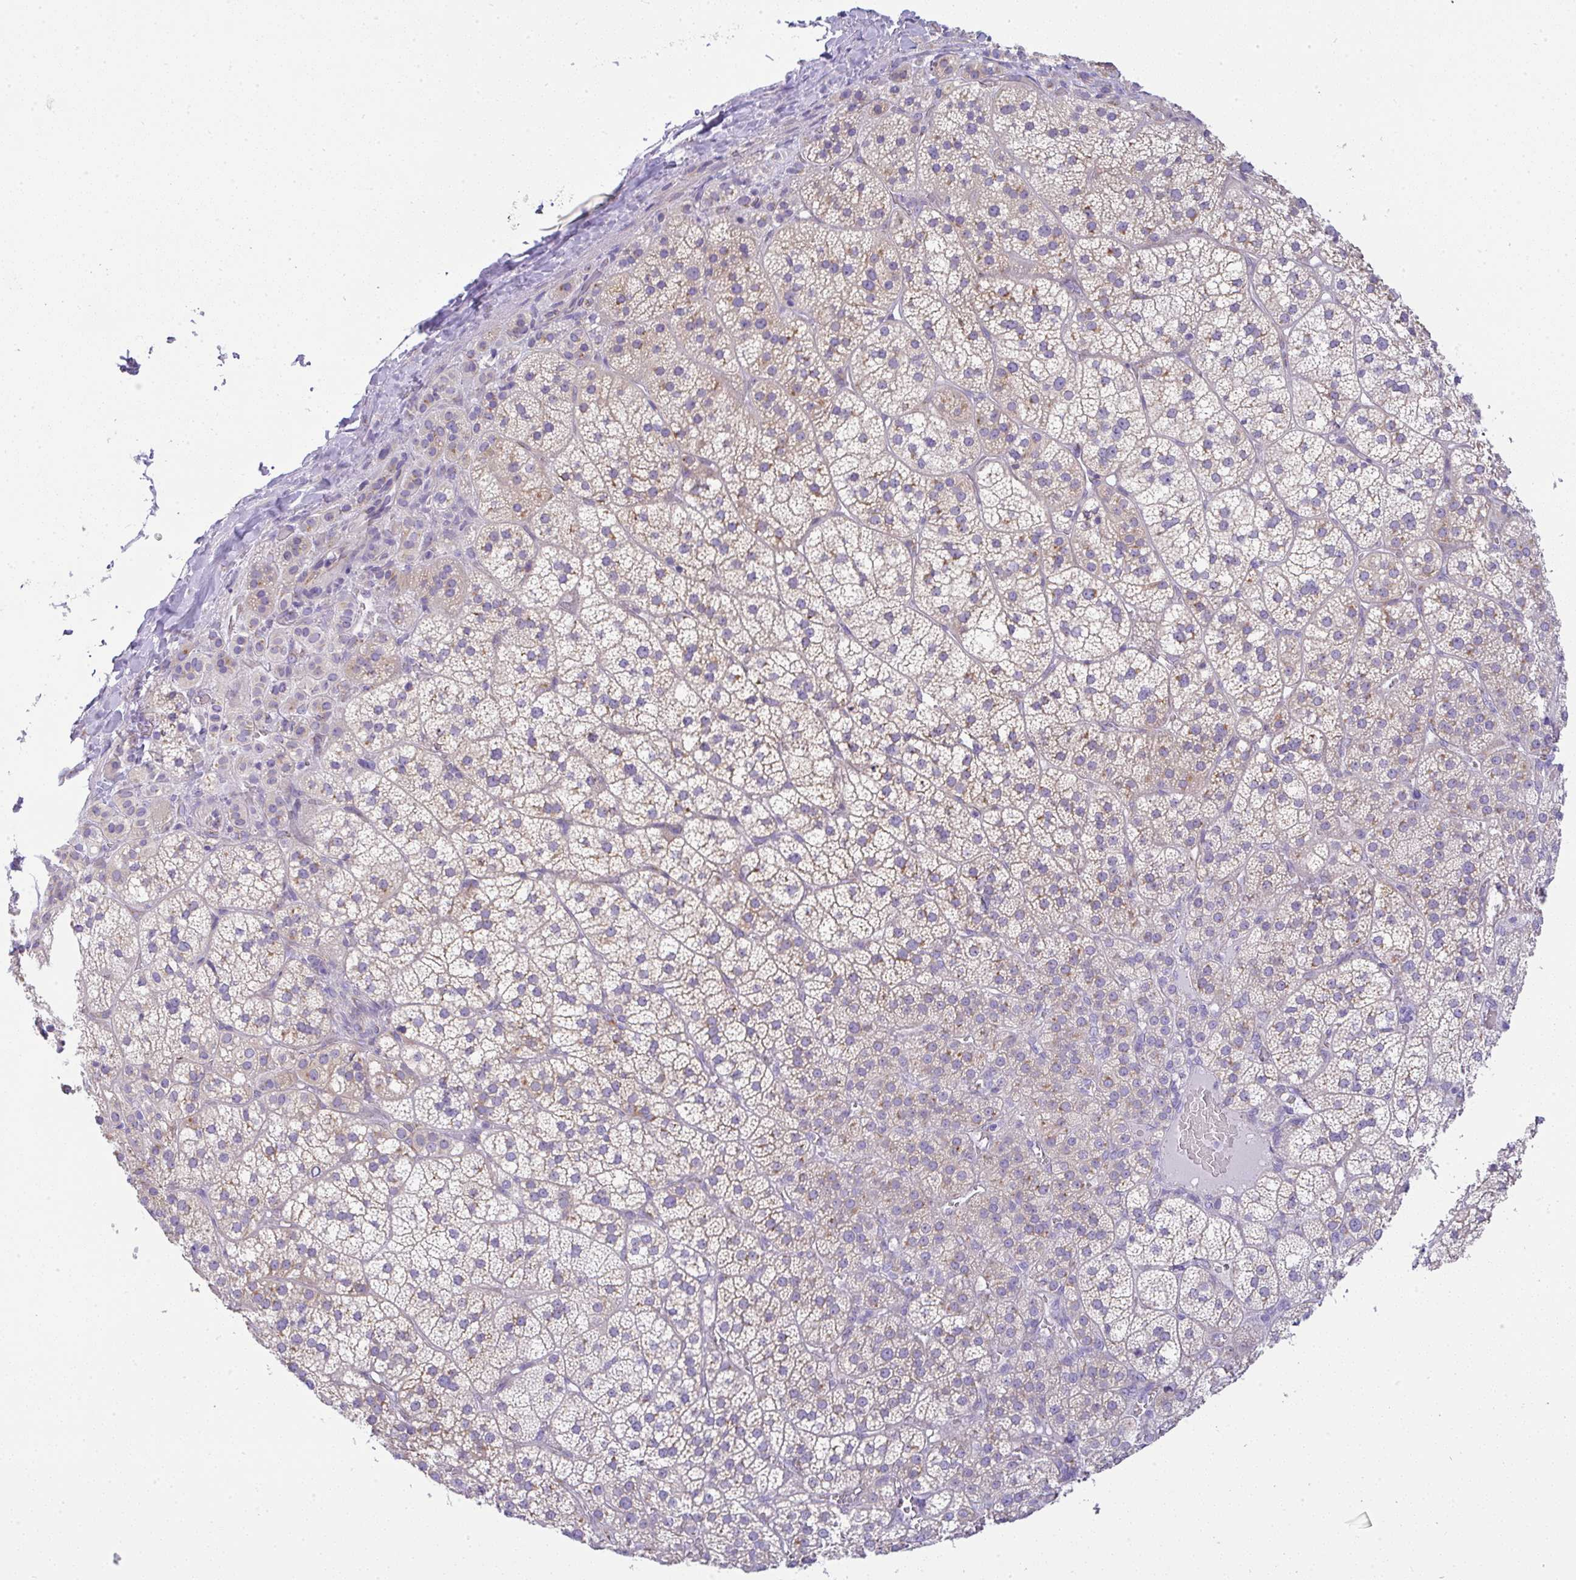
{"staining": {"intensity": "moderate", "quantity": "<25%", "location": "cytoplasmic/membranous"}, "tissue": "adrenal gland", "cell_type": "Glandular cells", "image_type": "normal", "snomed": [{"axis": "morphology", "description": "Normal tissue, NOS"}, {"axis": "topography", "description": "Adrenal gland"}], "caption": "Moderate cytoplasmic/membranous staining for a protein is seen in approximately <25% of glandular cells of unremarkable adrenal gland using immunohistochemistry.", "gene": "FAM177A1", "patient": {"sex": "female", "age": 60}}